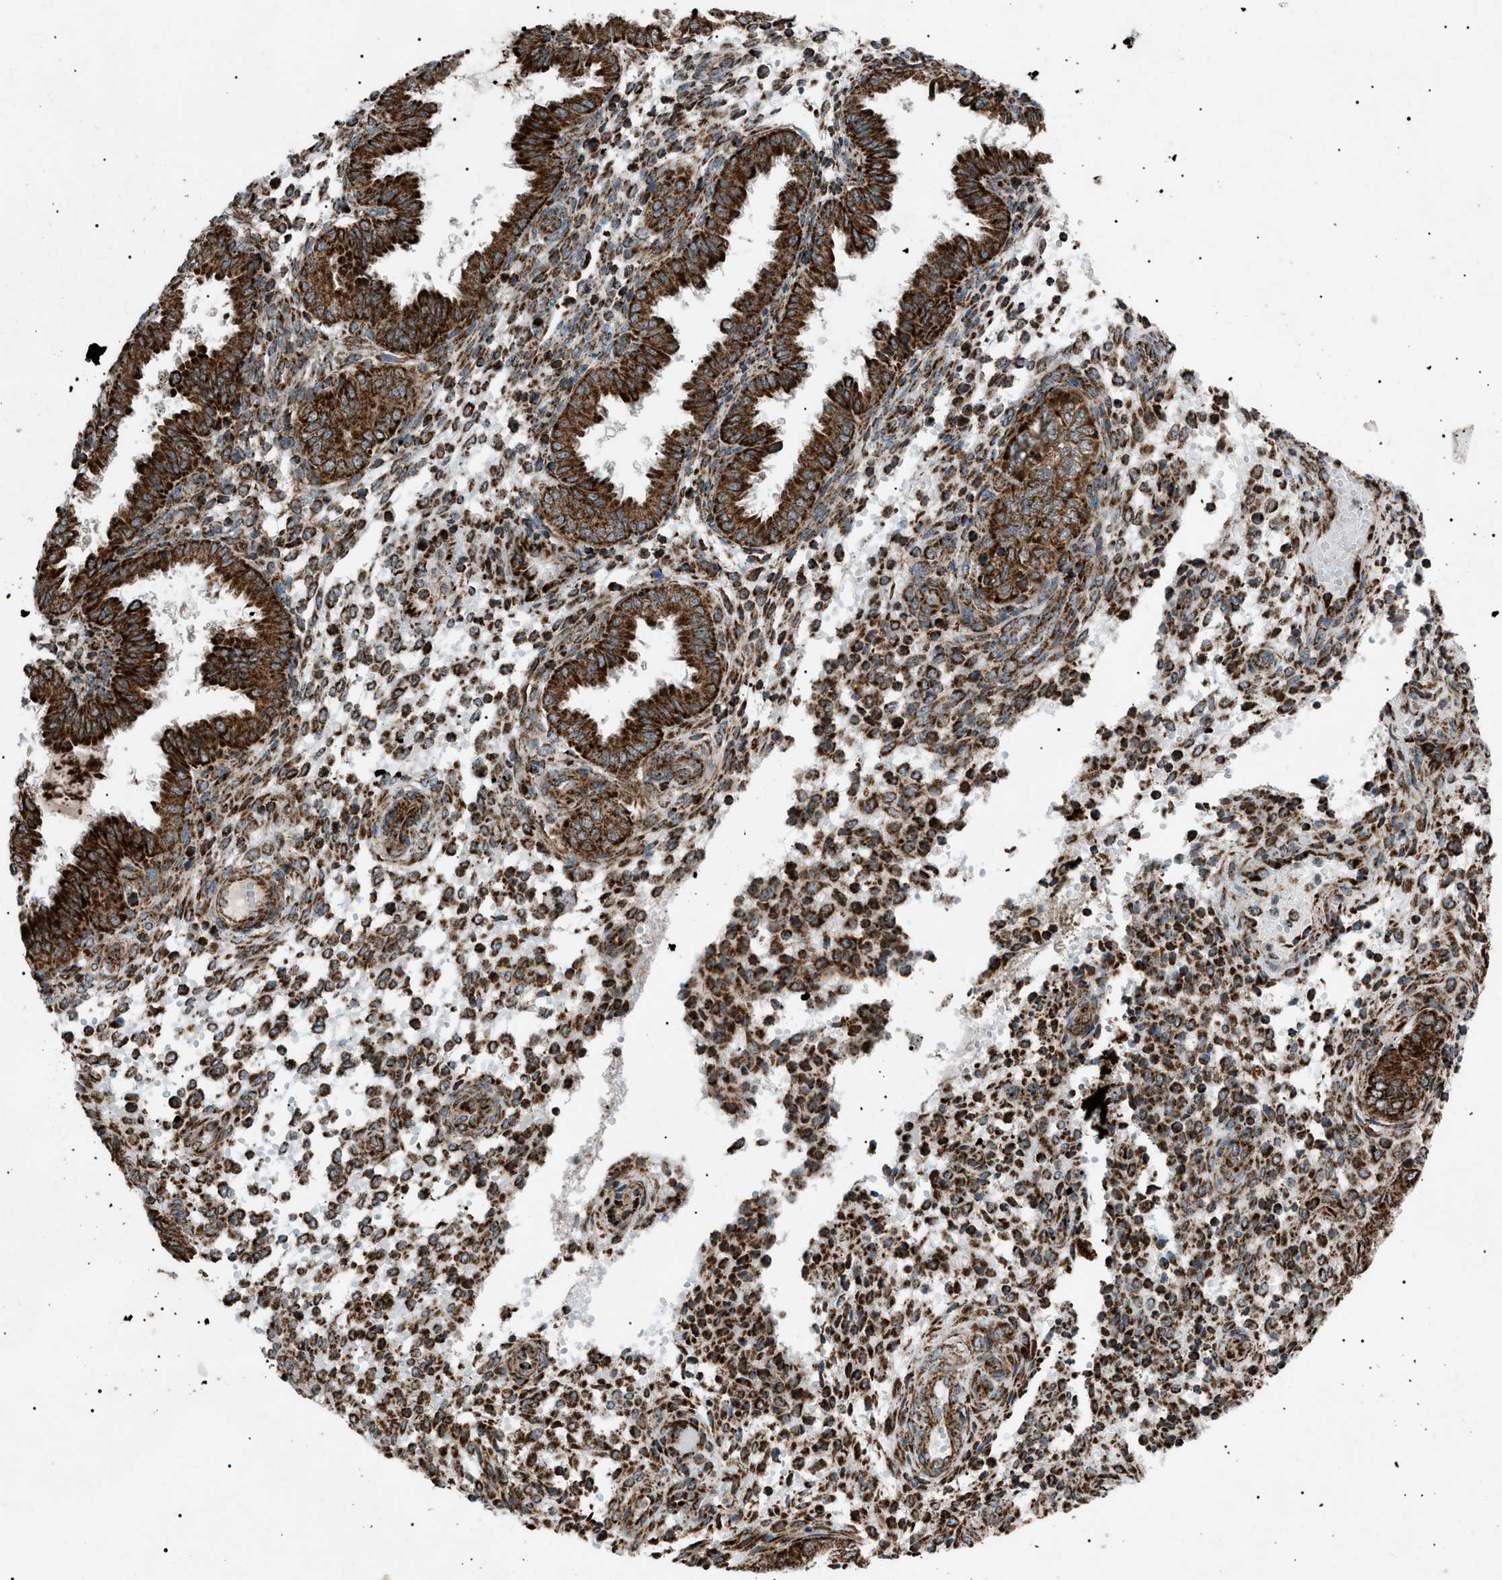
{"staining": {"intensity": "strong", "quantity": "25%-75%", "location": "cytoplasmic/membranous"}, "tissue": "endometrium", "cell_type": "Cells in endometrial stroma", "image_type": "normal", "snomed": [{"axis": "morphology", "description": "Normal tissue, NOS"}, {"axis": "topography", "description": "Endometrium"}], "caption": "Protein analysis of normal endometrium demonstrates strong cytoplasmic/membranous staining in approximately 25%-75% of cells in endometrial stroma. (Stains: DAB (3,3'-diaminobenzidine) in brown, nuclei in blue, Microscopy: brightfield microscopy at high magnification).", "gene": "C1GALT1C1", "patient": {"sex": "female", "age": 33}}